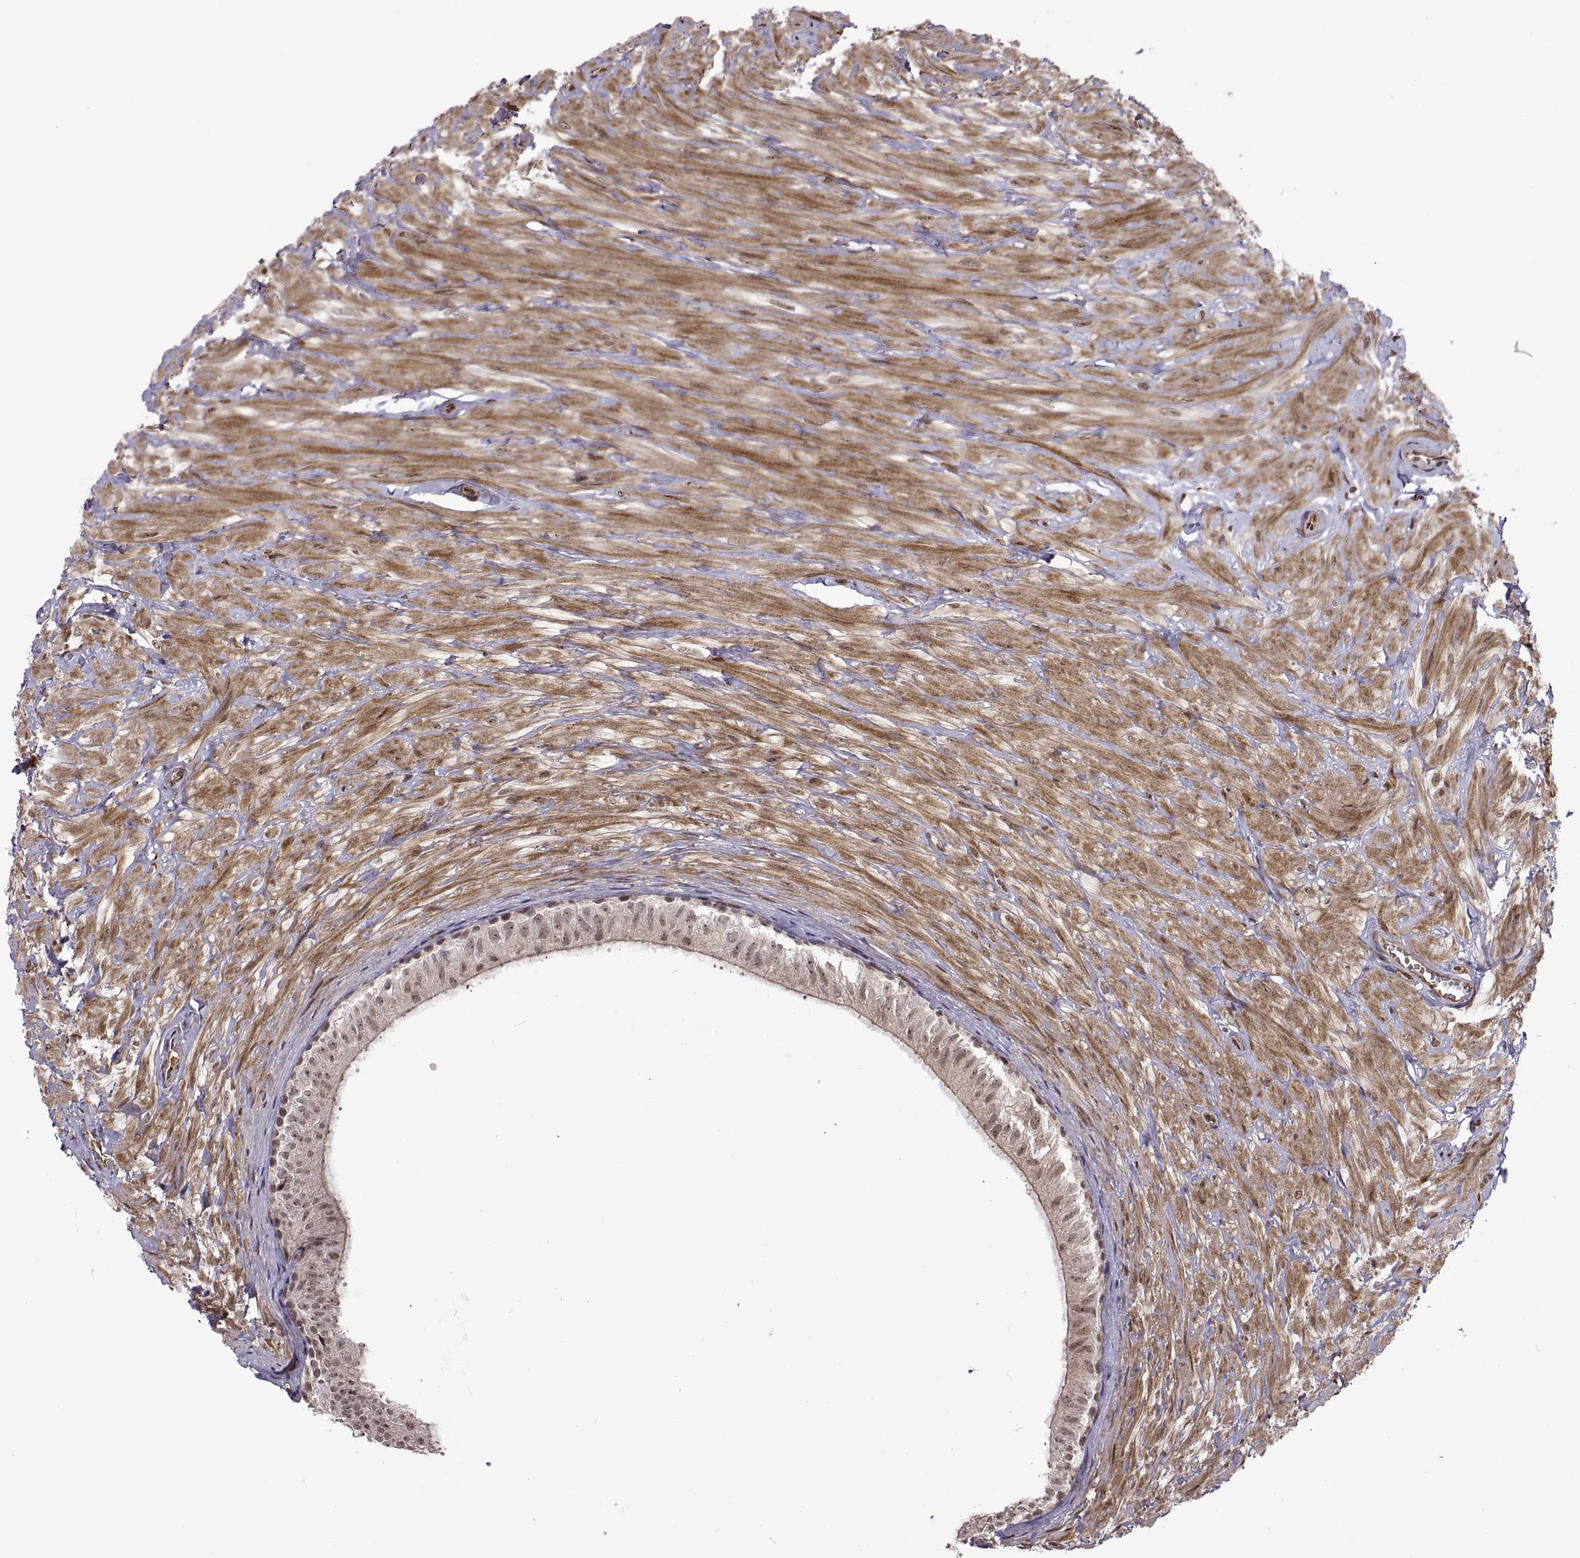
{"staining": {"intensity": "weak", "quantity": ">75%", "location": "nuclear"}, "tissue": "epididymis", "cell_type": "Glandular cells", "image_type": "normal", "snomed": [{"axis": "morphology", "description": "Normal tissue, NOS"}, {"axis": "topography", "description": "Epididymis"}], "caption": "Human epididymis stained with a brown dye displays weak nuclear positive staining in approximately >75% of glandular cells.", "gene": "ARRB1", "patient": {"sex": "male", "age": 32}}